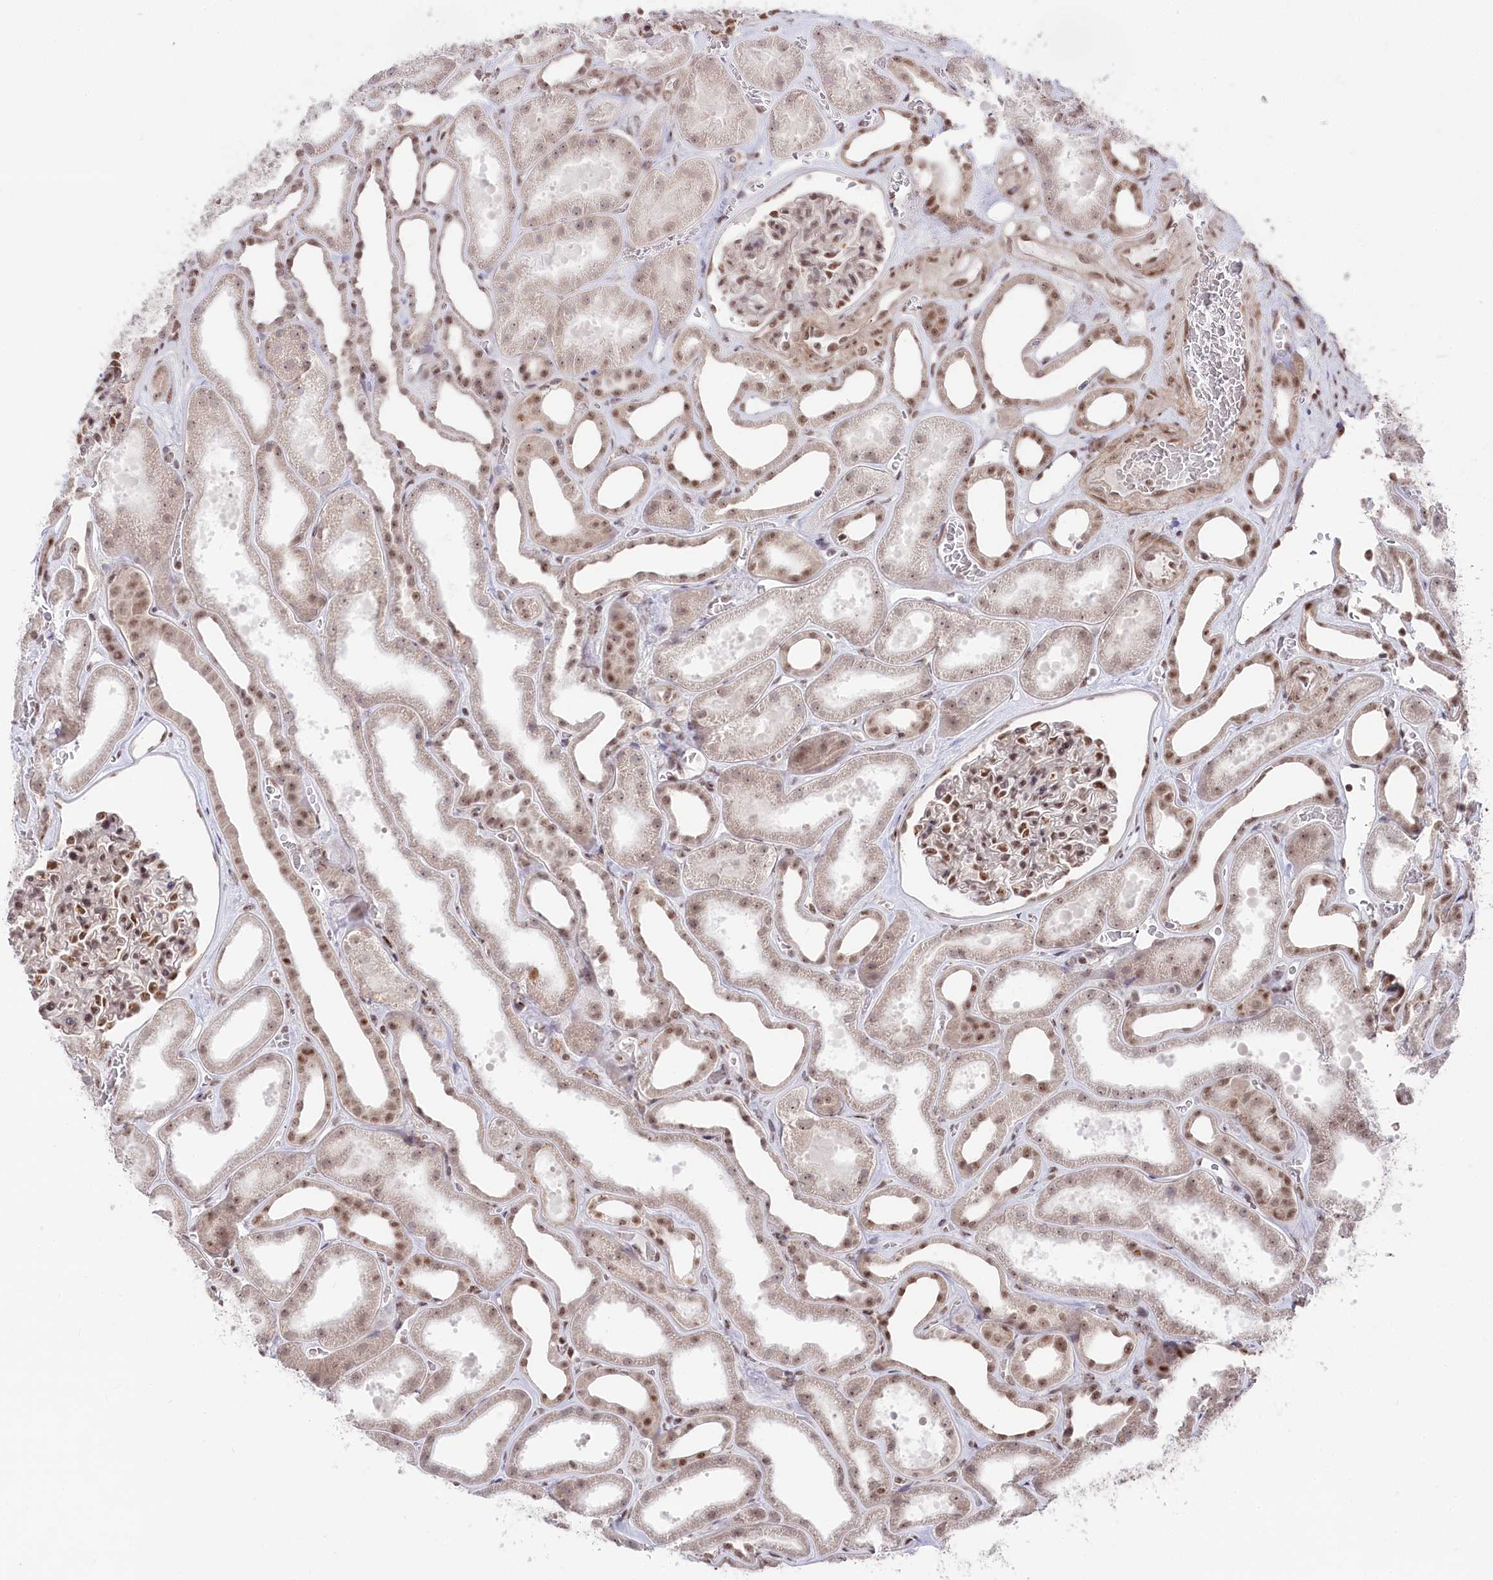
{"staining": {"intensity": "moderate", "quantity": ">75%", "location": "nuclear"}, "tissue": "kidney", "cell_type": "Cells in glomeruli", "image_type": "normal", "snomed": [{"axis": "morphology", "description": "Normal tissue, NOS"}, {"axis": "morphology", "description": "Adenocarcinoma, NOS"}, {"axis": "topography", "description": "Kidney"}], "caption": "This histopathology image reveals immunohistochemistry (IHC) staining of benign human kidney, with medium moderate nuclear staining in about >75% of cells in glomeruli.", "gene": "CGGBP1", "patient": {"sex": "female", "age": 68}}